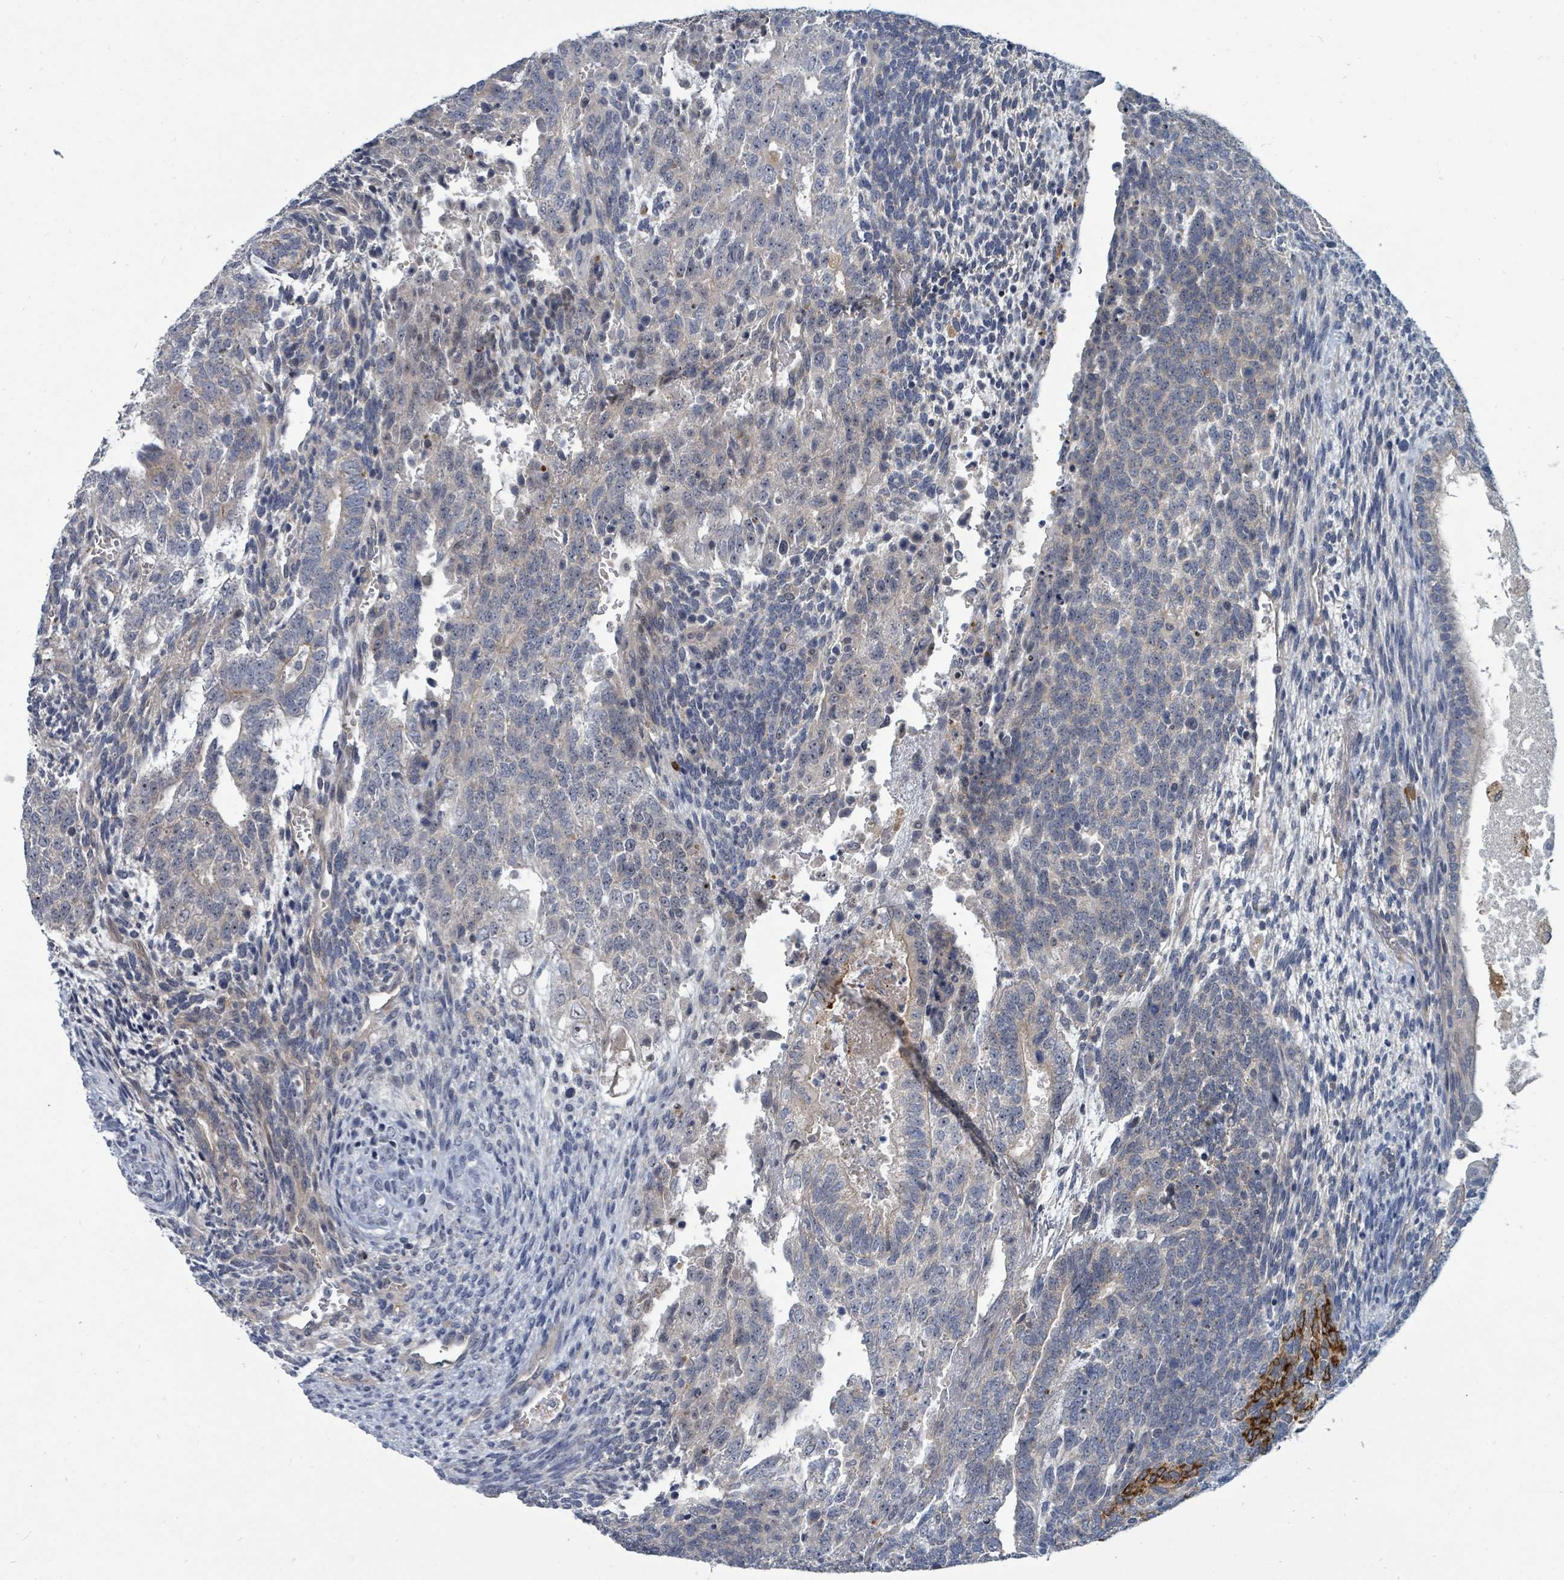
{"staining": {"intensity": "weak", "quantity": "<25%", "location": "nuclear"}, "tissue": "testis cancer", "cell_type": "Tumor cells", "image_type": "cancer", "snomed": [{"axis": "morphology", "description": "Carcinoma, Embryonal, NOS"}, {"axis": "topography", "description": "Testis"}], "caption": "Immunohistochemistry micrograph of human embryonal carcinoma (testis) stained for a protein (brown), which exhibits no positivity in tumor cells.", "gene": "TRDMT1", "patient": {"sex": "male", "age": 23}}